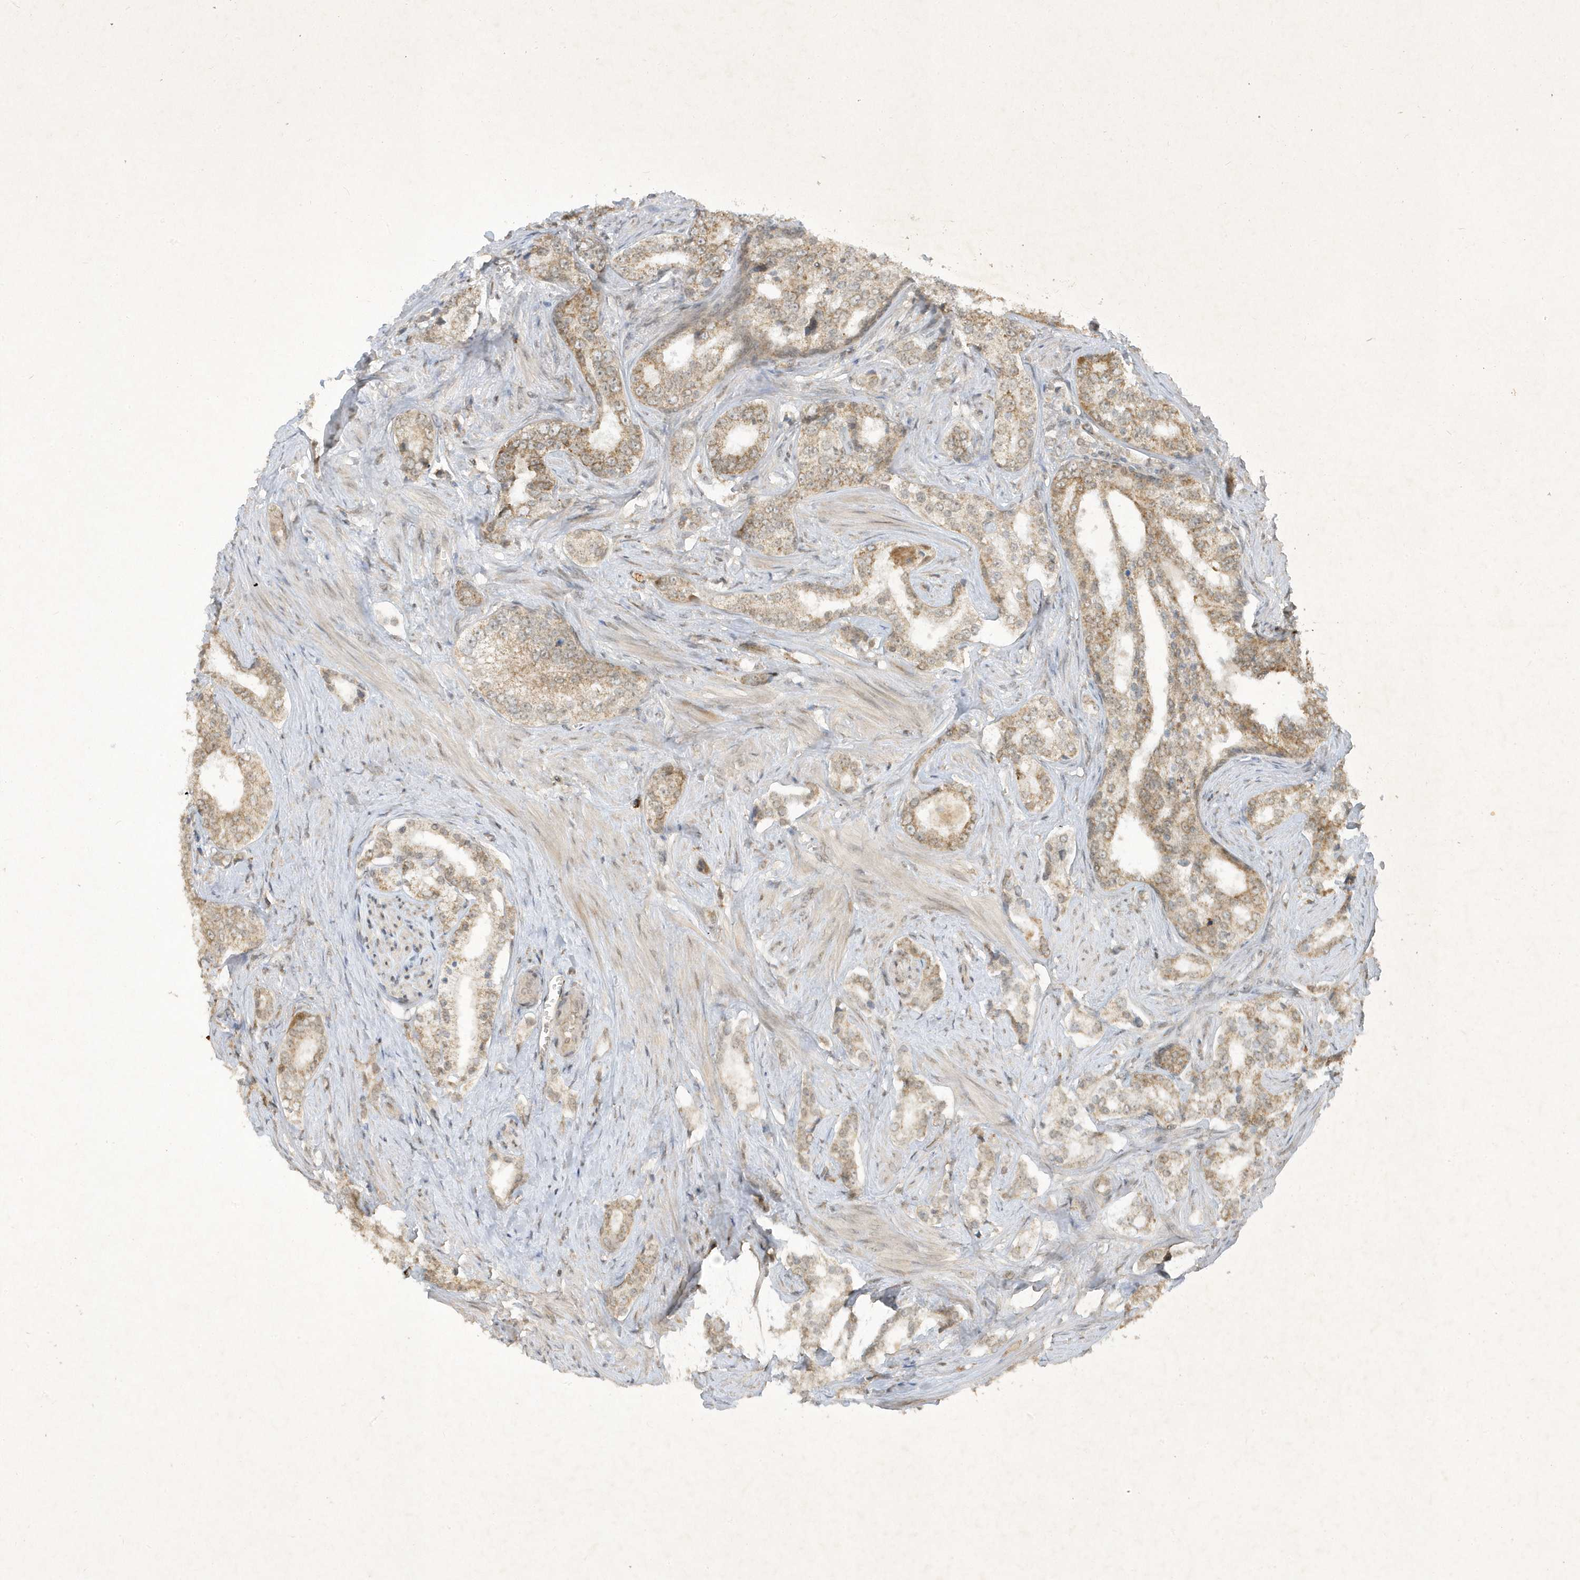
{"staining": {"intensity": "weak", "quantity": "25%-75%", "location": "cytoplasmic/membranous"}, "tissue": "prostate cancer", "cell_type": "Tumor cells", "image_type": "cancer", "snomed": [{"axis": "morphology", "description": "Adenocarcinoma, High grade"}, {"axis": "topography", "description": "Prostate"}], "caption": "Protein staining demonstrates weak cytoplasmic/membranous staining in about 25%-75% of tumor cells in prostate cancer (high-grade adenocarcinoma). The staining was performed using DAB to visualize the protein expression in brown, while the nuclei were stained in blue with hematoxylin (Magnification: 20x).", "gene": "ZNF213", "patient": {"sex": "male", "age": 66}}